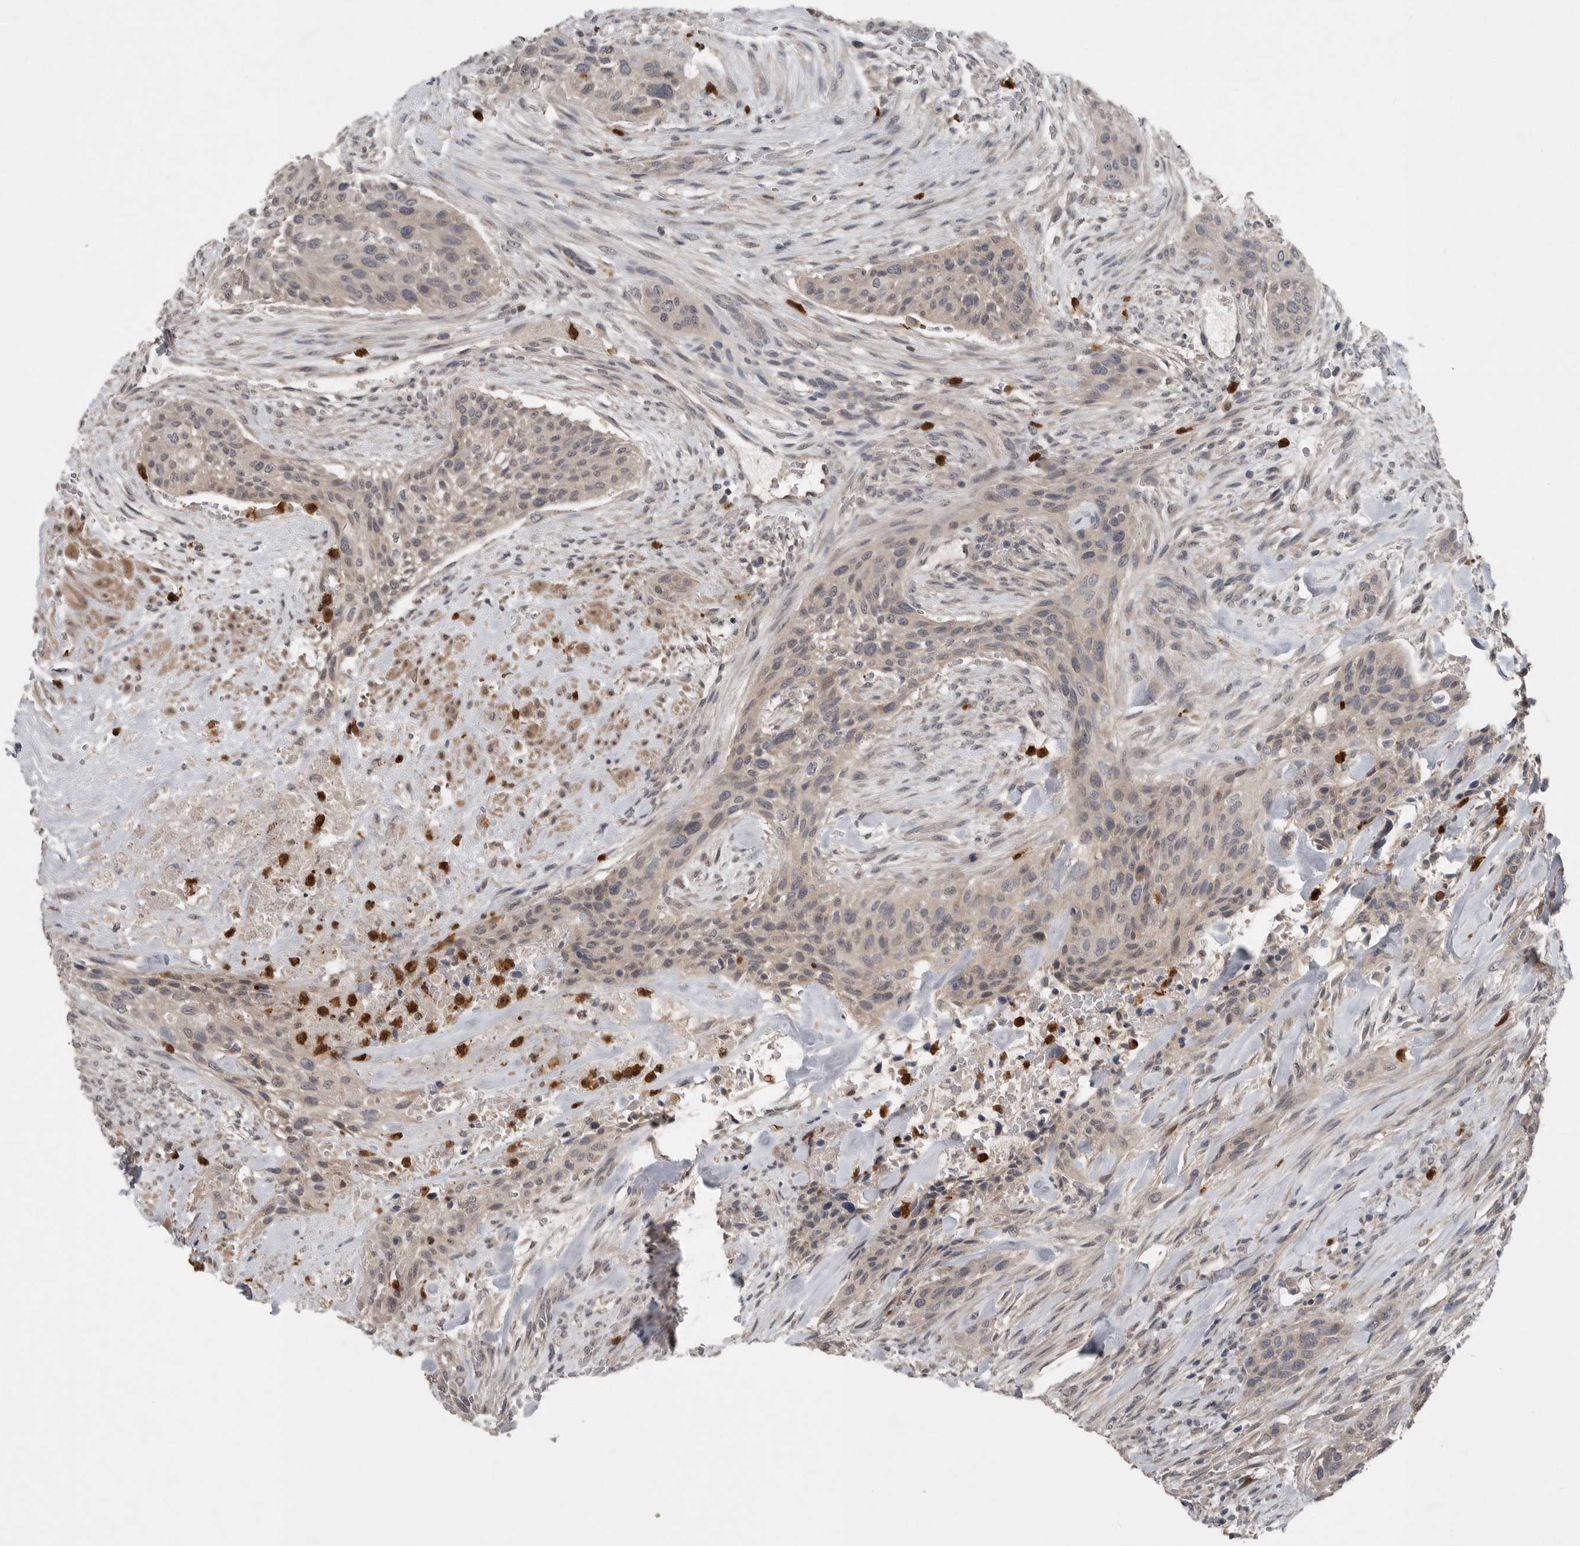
{"staining": {"intensity": "weak", "quantity": "25%-75%", "location": "cytoplasmic/membranous"}, "tissue": "urothelial cancer", "cell_type": "Tumor cells", "image_type": "cancer", "snomed": [{"axis": "morphology", "description": "Urothelial carcinoma, High grade"}, {"axis": "topography", "description": "Urinary bladder"}], "caption": "Weak cytoplasmic/membranous positivity for a protein is present in about 25%-75% of tumor cells of urothelial carcinoma (high-grade) using immunohistochemistry (IHC).", "gene": "SCP2", "patient": {"sex": "male", "age": 35}}